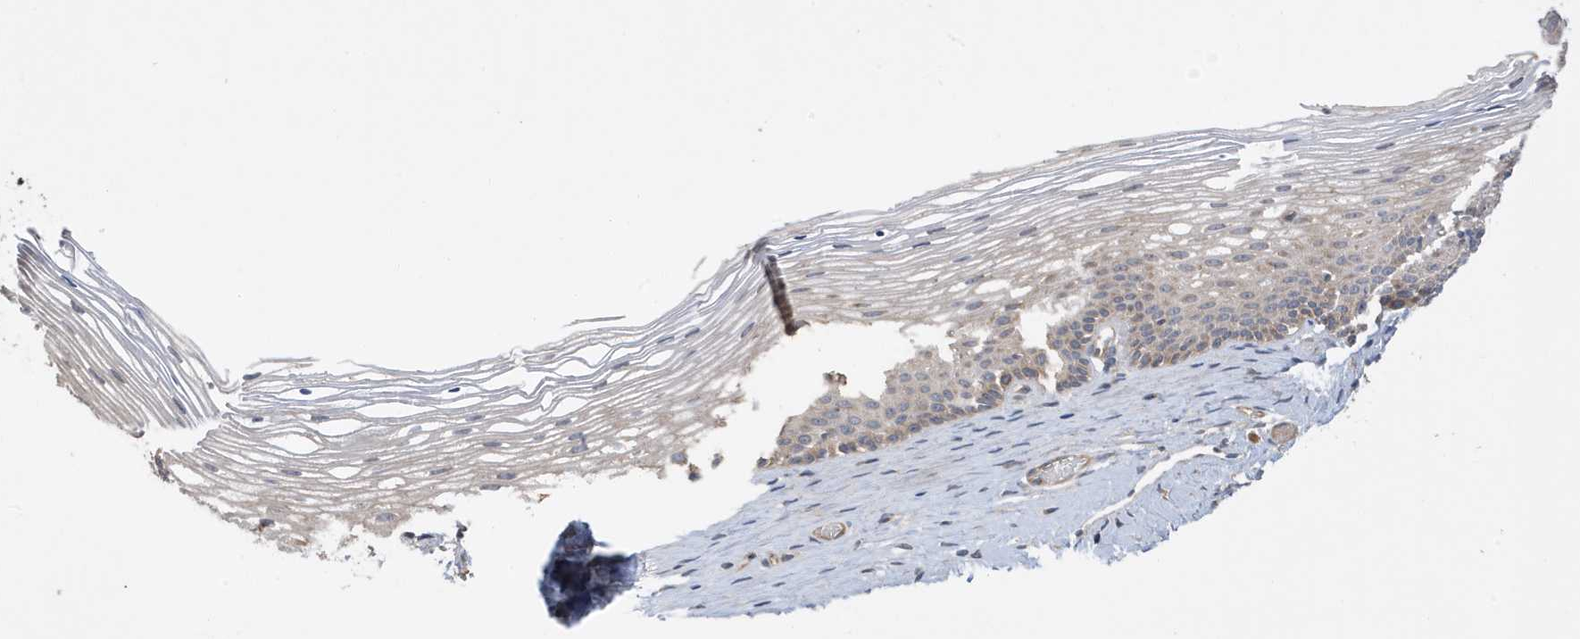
{"staining": {"intensity": "negative", "quantity": "none", "location": "none"}, "tissue": "cervix", "cell_type": "Glandular cells", "image_type": "normal", "snomed": [{"axis": "morphology", "description": "Normal tissue, NOS"}, {"axis": "topography", "description": "Cervix"}], "caption": "Immunohistochemical staining of benign cervix displays no significant positivity in glandular cells. (Immunohistochemistry, brightfield microscopy, high magnification).", "gene": "LAPTM4A", "patient": {"sex": "female", "age": 33}}